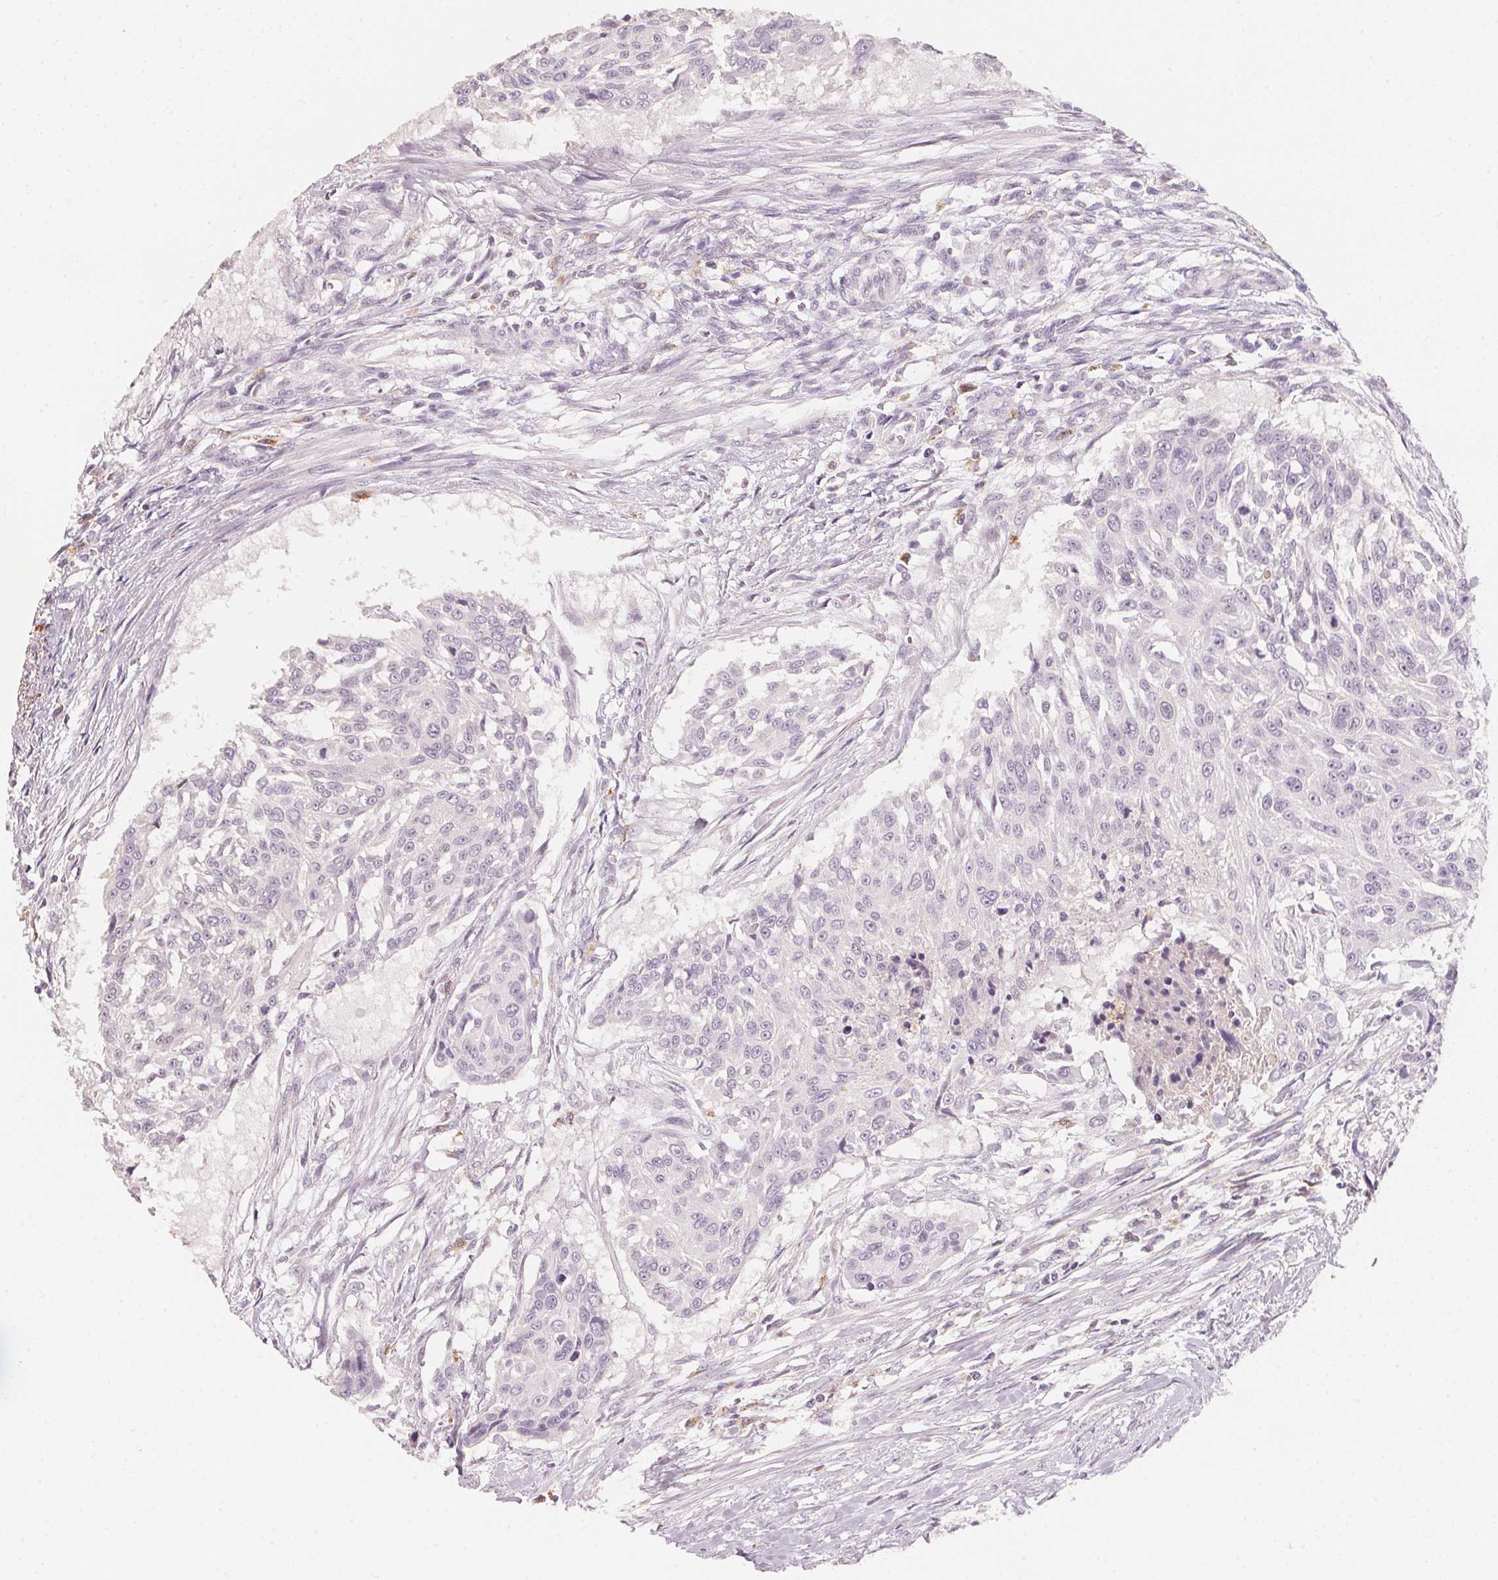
{"staining": {"intensity": "negative", "quantity": "none", "location": "none"}, "tissue": "urothelial cancer", "cell_type": "Tumor cells", "image_type": "cancer", "snomed": [{"axis": "morphology", "description": "Urothelial carcinoma, NOS"}, {"axis": "topography", "description": "Urinary bladder"}], "caption": "Tumor cells are negative for brown protein staining in transitional cell carcinoma. The staining was performed using DAB (3,3'-diaminobenzidine) to visualize the protein expression in brown, while the nuclei were stained in blue with hematoxylin (Magnification: 20x).", "gene": "TREH", "patient": {"sex": "male", "age": 55}}